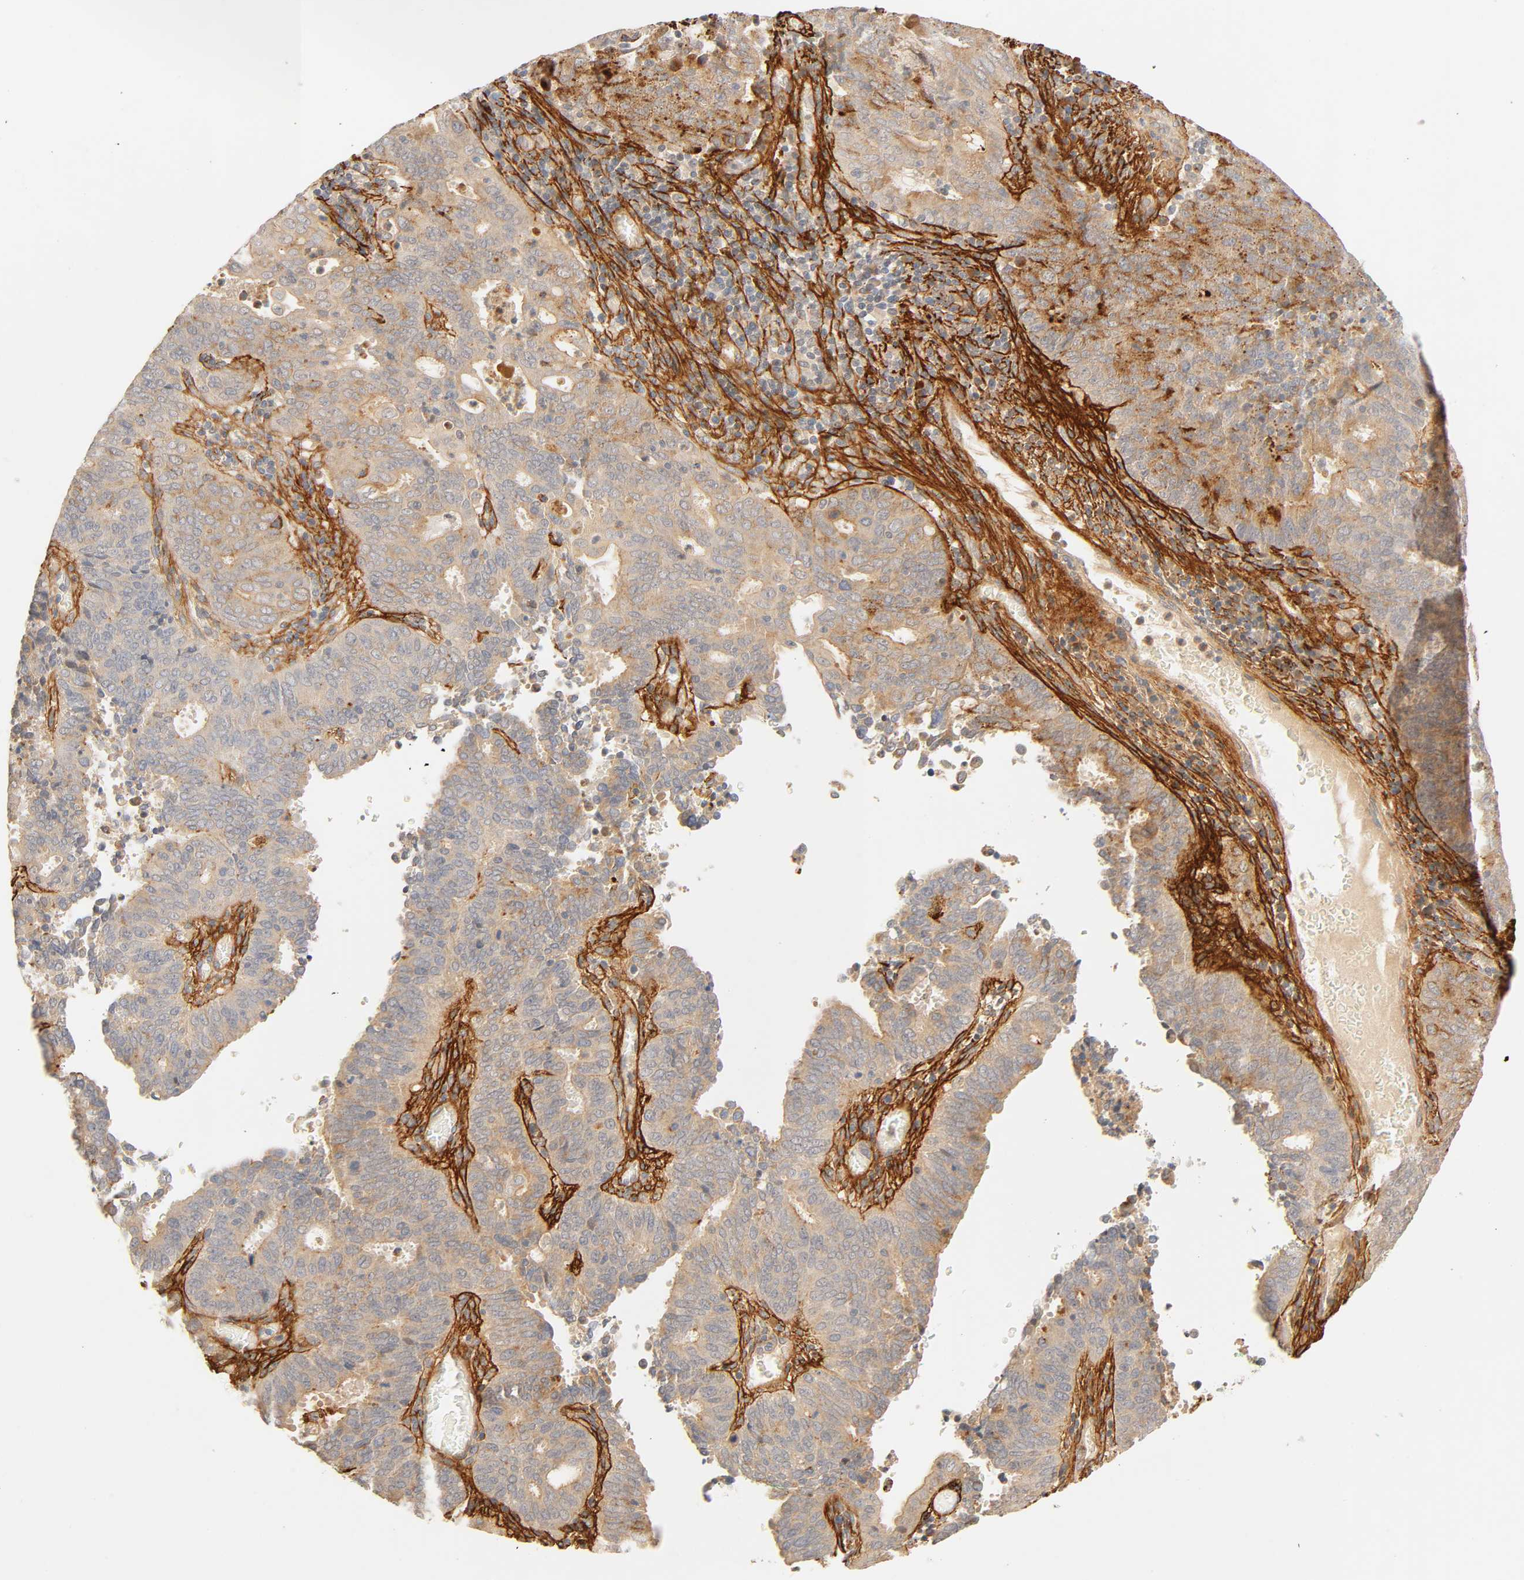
{"staining": {"intensity": "weak", "quantity": ">75%", "location": "cytoplasmic/membranous"}, "tissue": "cervical cancer", "cell_type": "Tumor cells", "image_type": "cancer", "snomed": [{"axis": "morphology", "description": "Adenocarcinoma, NOS"}, {"axis": "topography", "description": "Cervix"}], "caption": "Human cervical cancer (adenocarcinoma) stained for a protein (brown) displays weak cytoplasmic/membranous positive staining in about >75% of tumor cells.", "gene": "CACNA1G", "patient": {"sex": "female", "age": 44}}